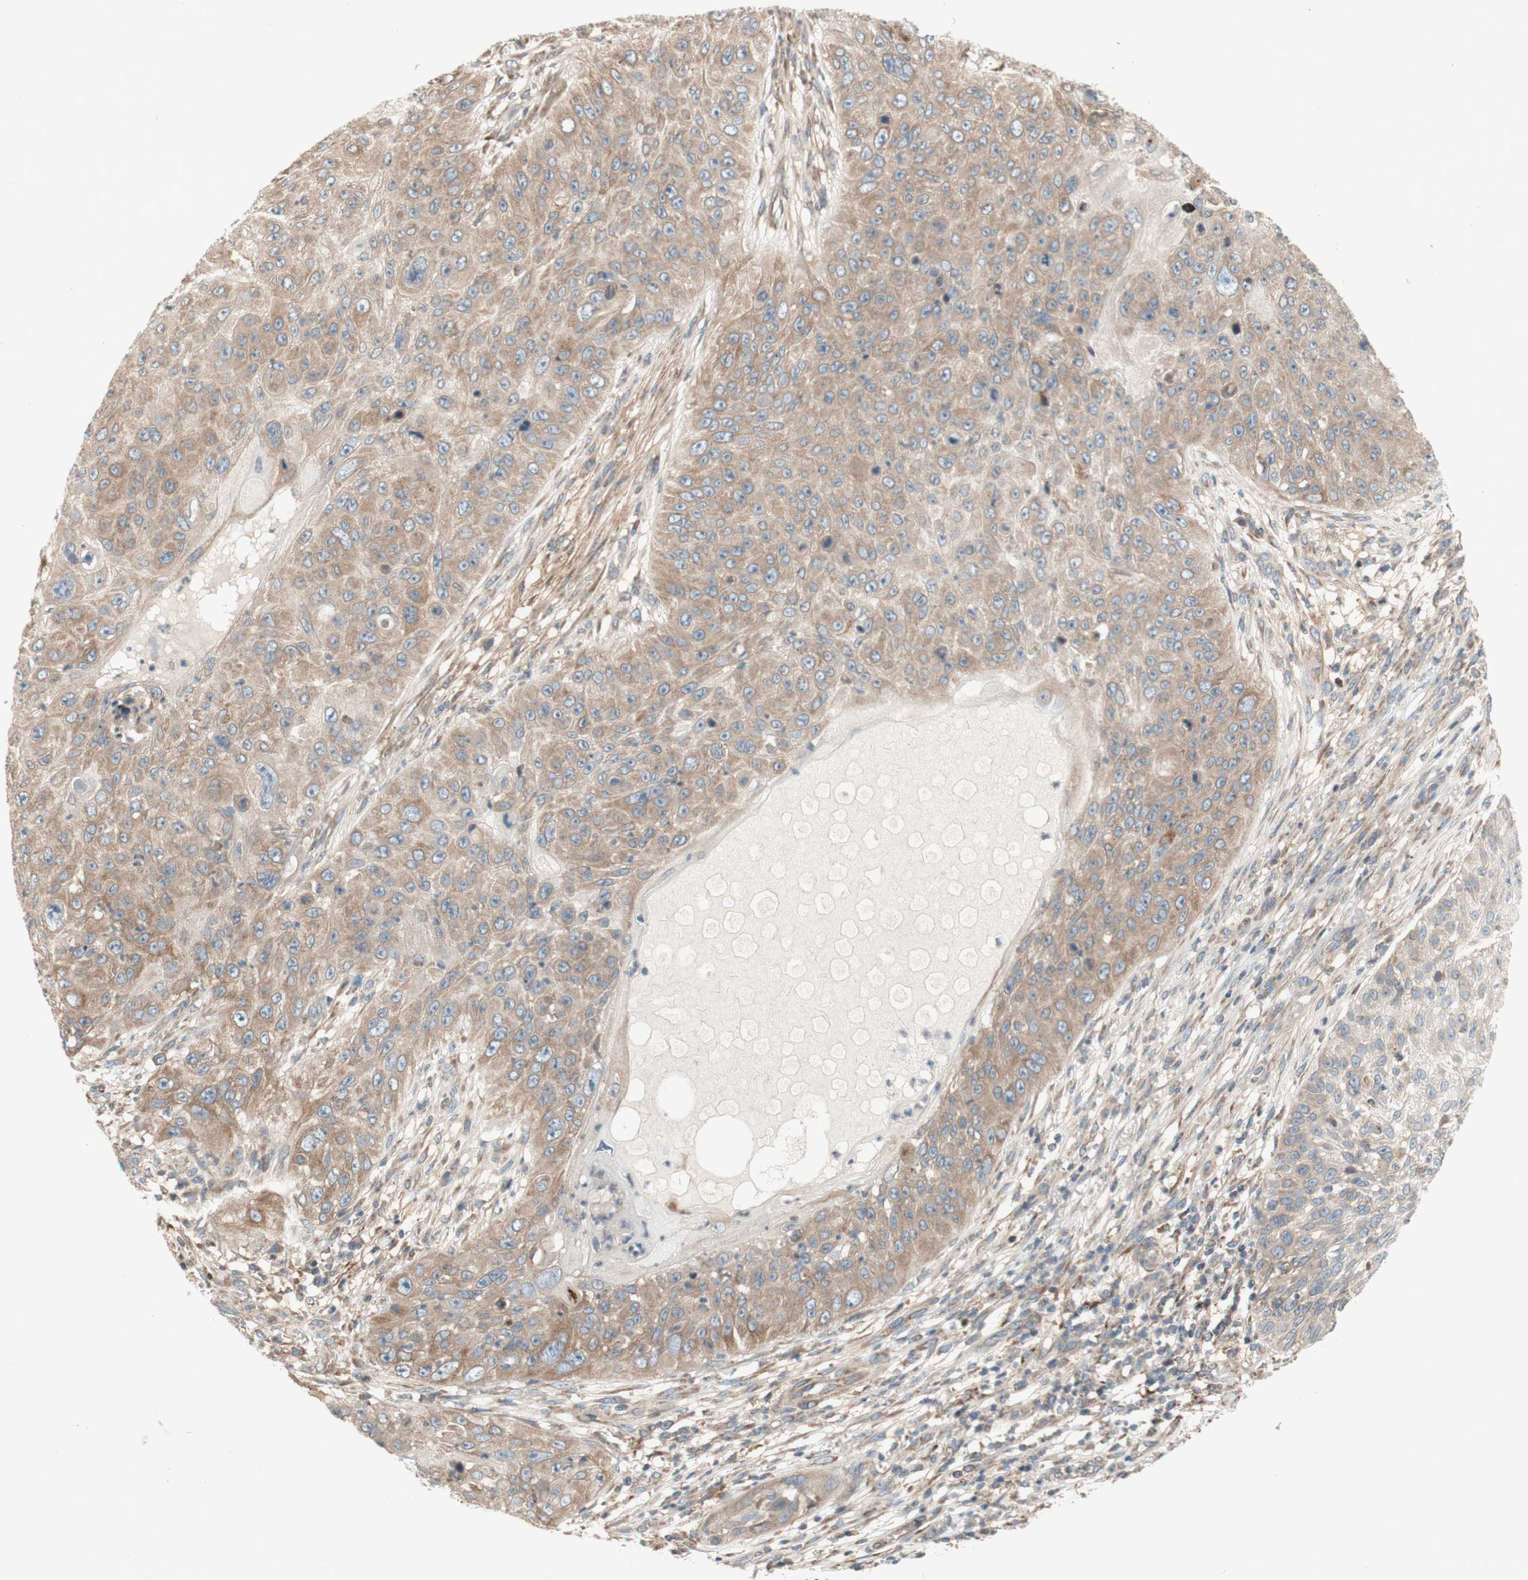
{"staining": {"intensity": "weak", "quantity": ">75%", "location": "cytoplasmic/membranous"}, "tissue": "skin cancer", "cell_type": "Tumor cells", "image_type": "cancer", "snomed": [{"axis": "morphology", "description": "Squamous cell carcinoma, NOS"}, {"axis": "topography", "description": "Skin"}], "caption": "IHC staining of skin cancer, which displays low levels of weak cytoplasmic/membranous staining in approximately >75% of tumor cells indicating weak cytoplasmic/membranous protein expression. The staining was performed using DAB (3,3'-diaminobenzidine) (brown) for protein detection and nuclei were counterstained in hematoxylin (blue).", "gene": "SOCS2", "patient": {"sex": "female", "age": 80}}